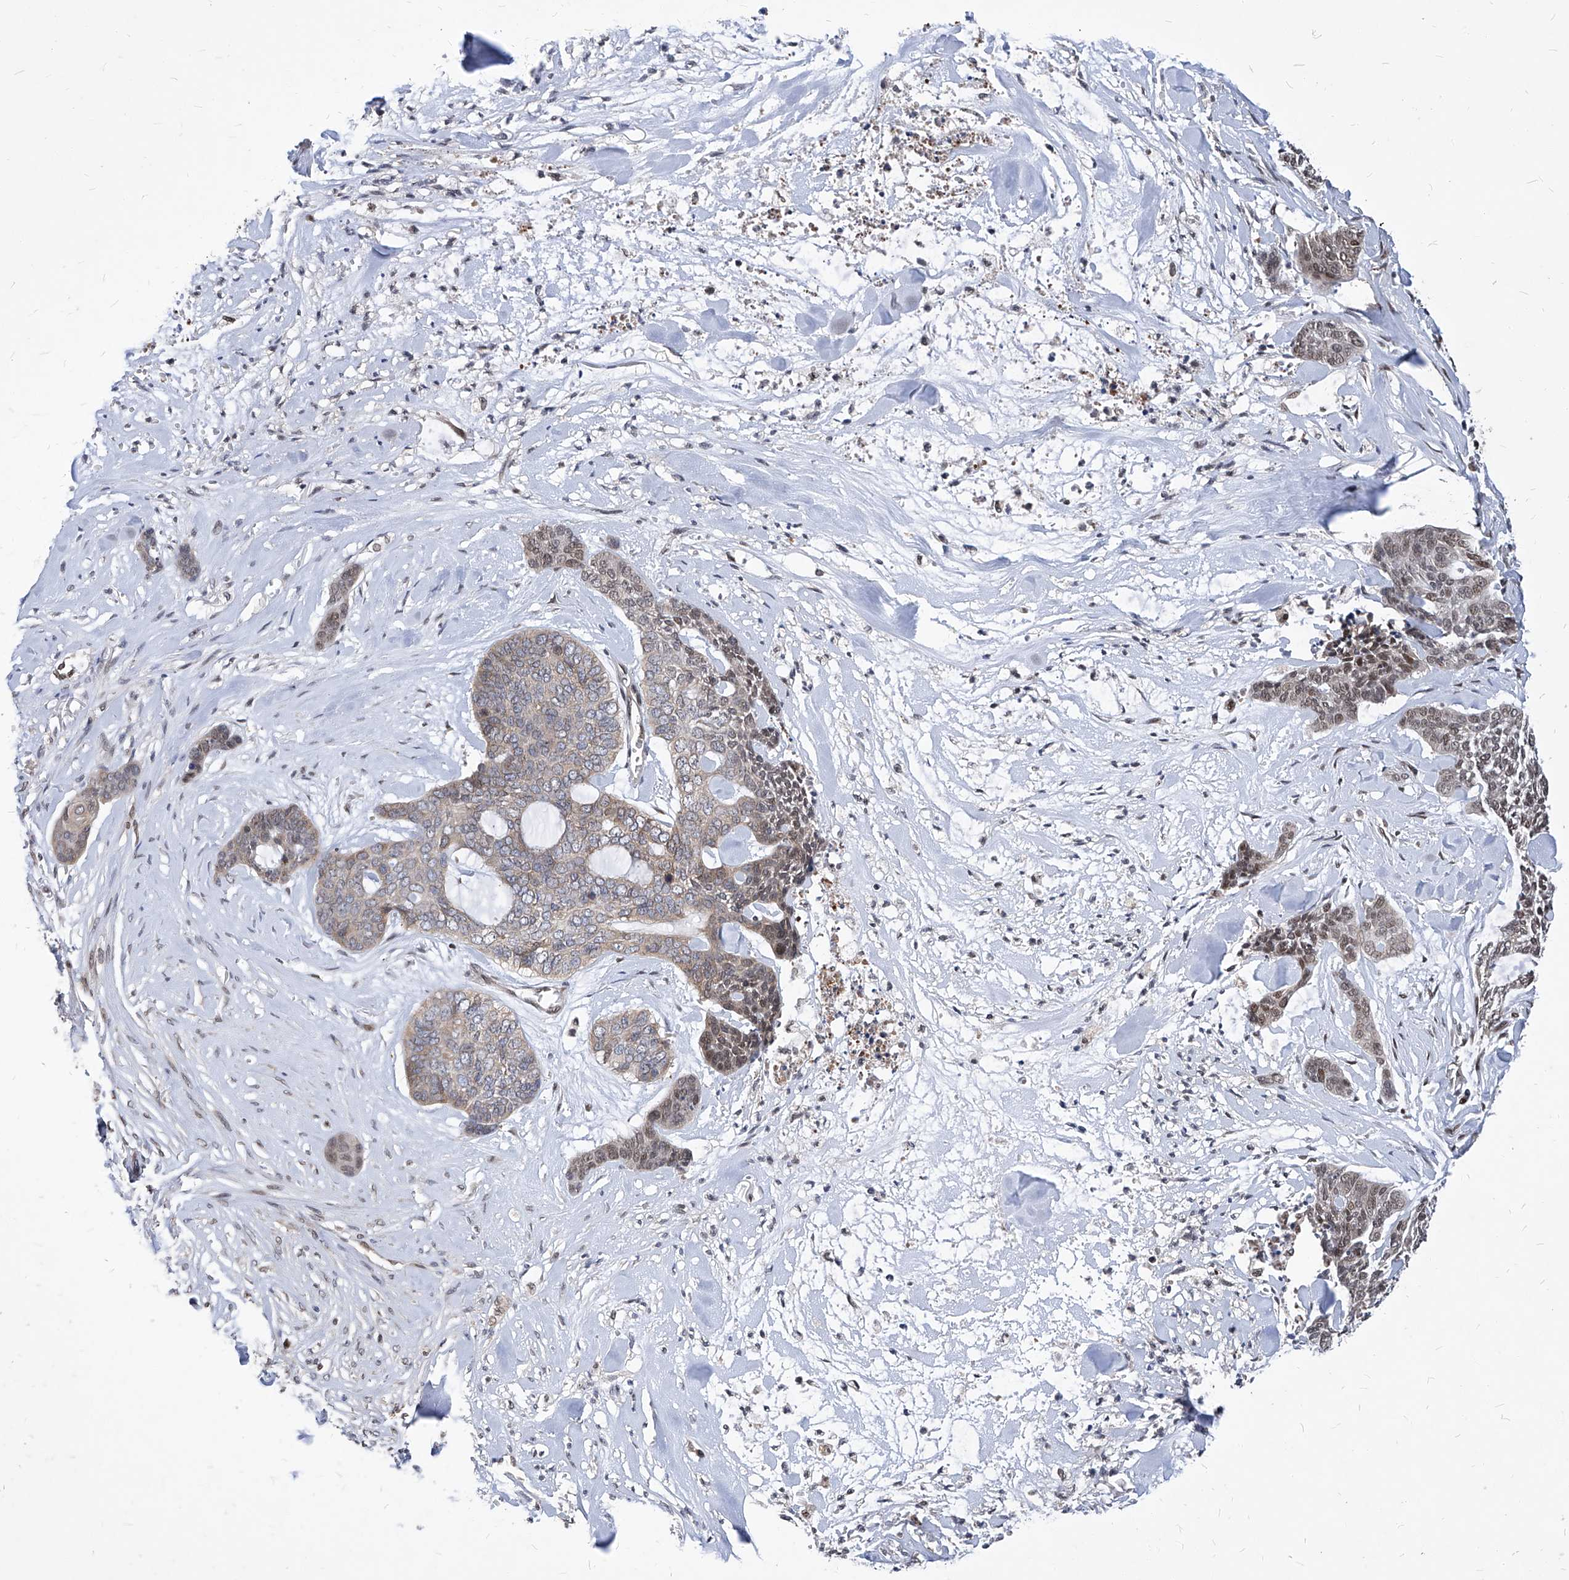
{"staining": {"intensity": "weak", "quantity": "25%-75%", "location": "cytoplasmic/membranous,nuclear"}, "tissue": "skin cancer", "cell_type": "Tumor cells", "image_type": "cancer", "snomed": [{"axis": "morphology", "description": "Basal cell carcinoma"}, {"axis": "topography", "description": "Skin"}], "caption": "High-magnification brightfield microscopy of skin basal cell carcinoma stained with DAB (brown) and counterstained with hematoxylin (blue). tumor cells exhibit weak cytoplasmic/membranous and nuclear expression is seen in about25%-75% of cells. The staining is performed using DAB (3,3'-diaminobenzidine) brown chromogen to label protein expression. The nuclei are counter-stained blue using hematoxylin.", "gene": "KPNB1", "patient": {"sex": "female", "age": 64}}